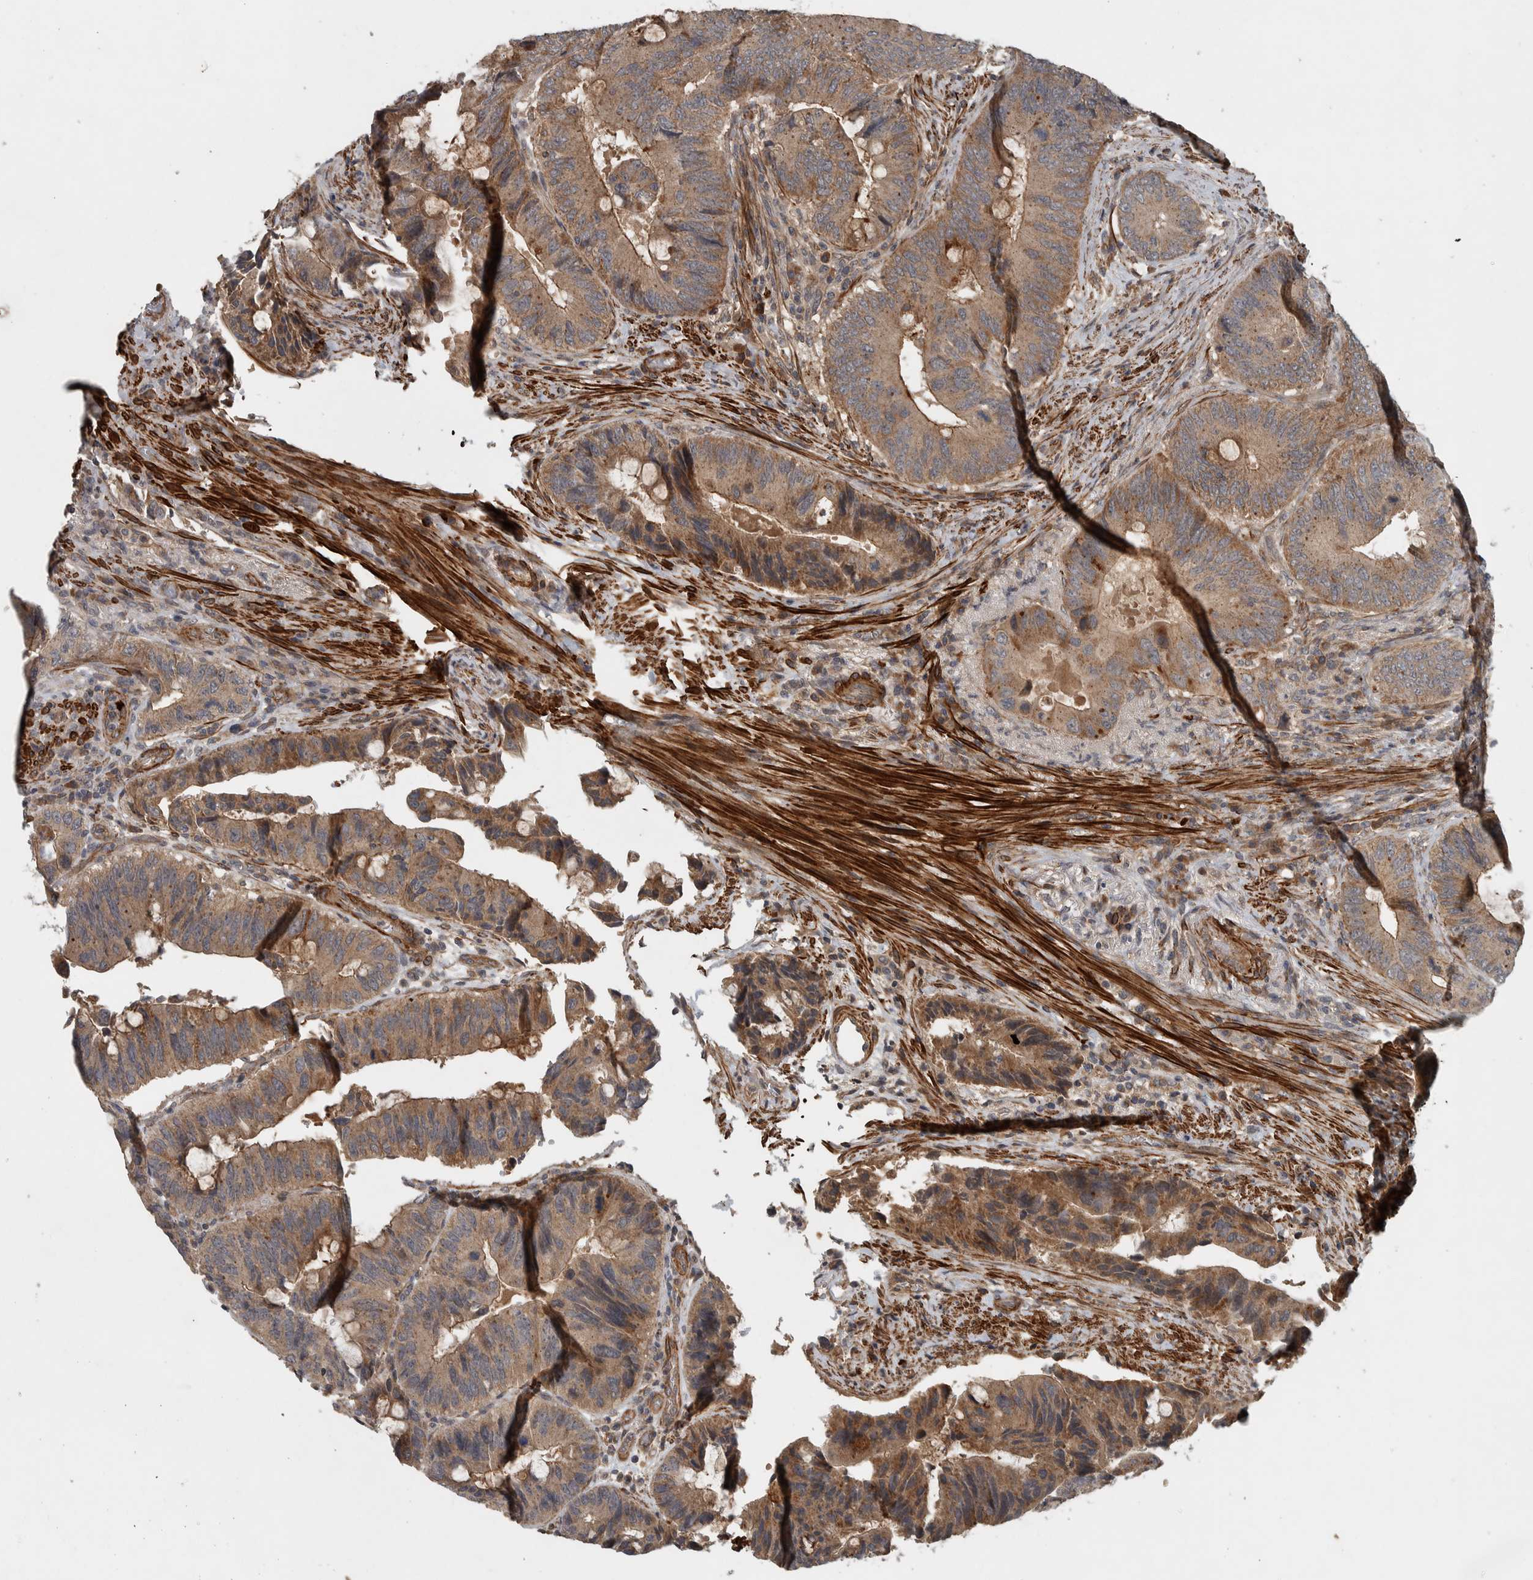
{"staining": {"intensity": "moderate", "quantity": ">75%", "location": "cytoplasmic/membranous"}, "tissue": "colorectal cancer", "cell_type": "Tumor cells", "image_type": "cancer", "snomed": [{"axis": "morphology", "description": "Adenocarcinoma, NOS"}, {"axis": "topography", "description": "Colon"}], "caption": "Protein staining demonstrates moderate cytoplasmic/membranous positivity in about >75% of tumor cells in colorectal adenocarcinoma. Using DAB (3,3'-diaminobenzidine) (brown) and hematoxylin (blue) stains, captured at high magnification using brightfield microscopy.", "gene": "LBHD1", "patient": {"sex": "male", "age": 71}}